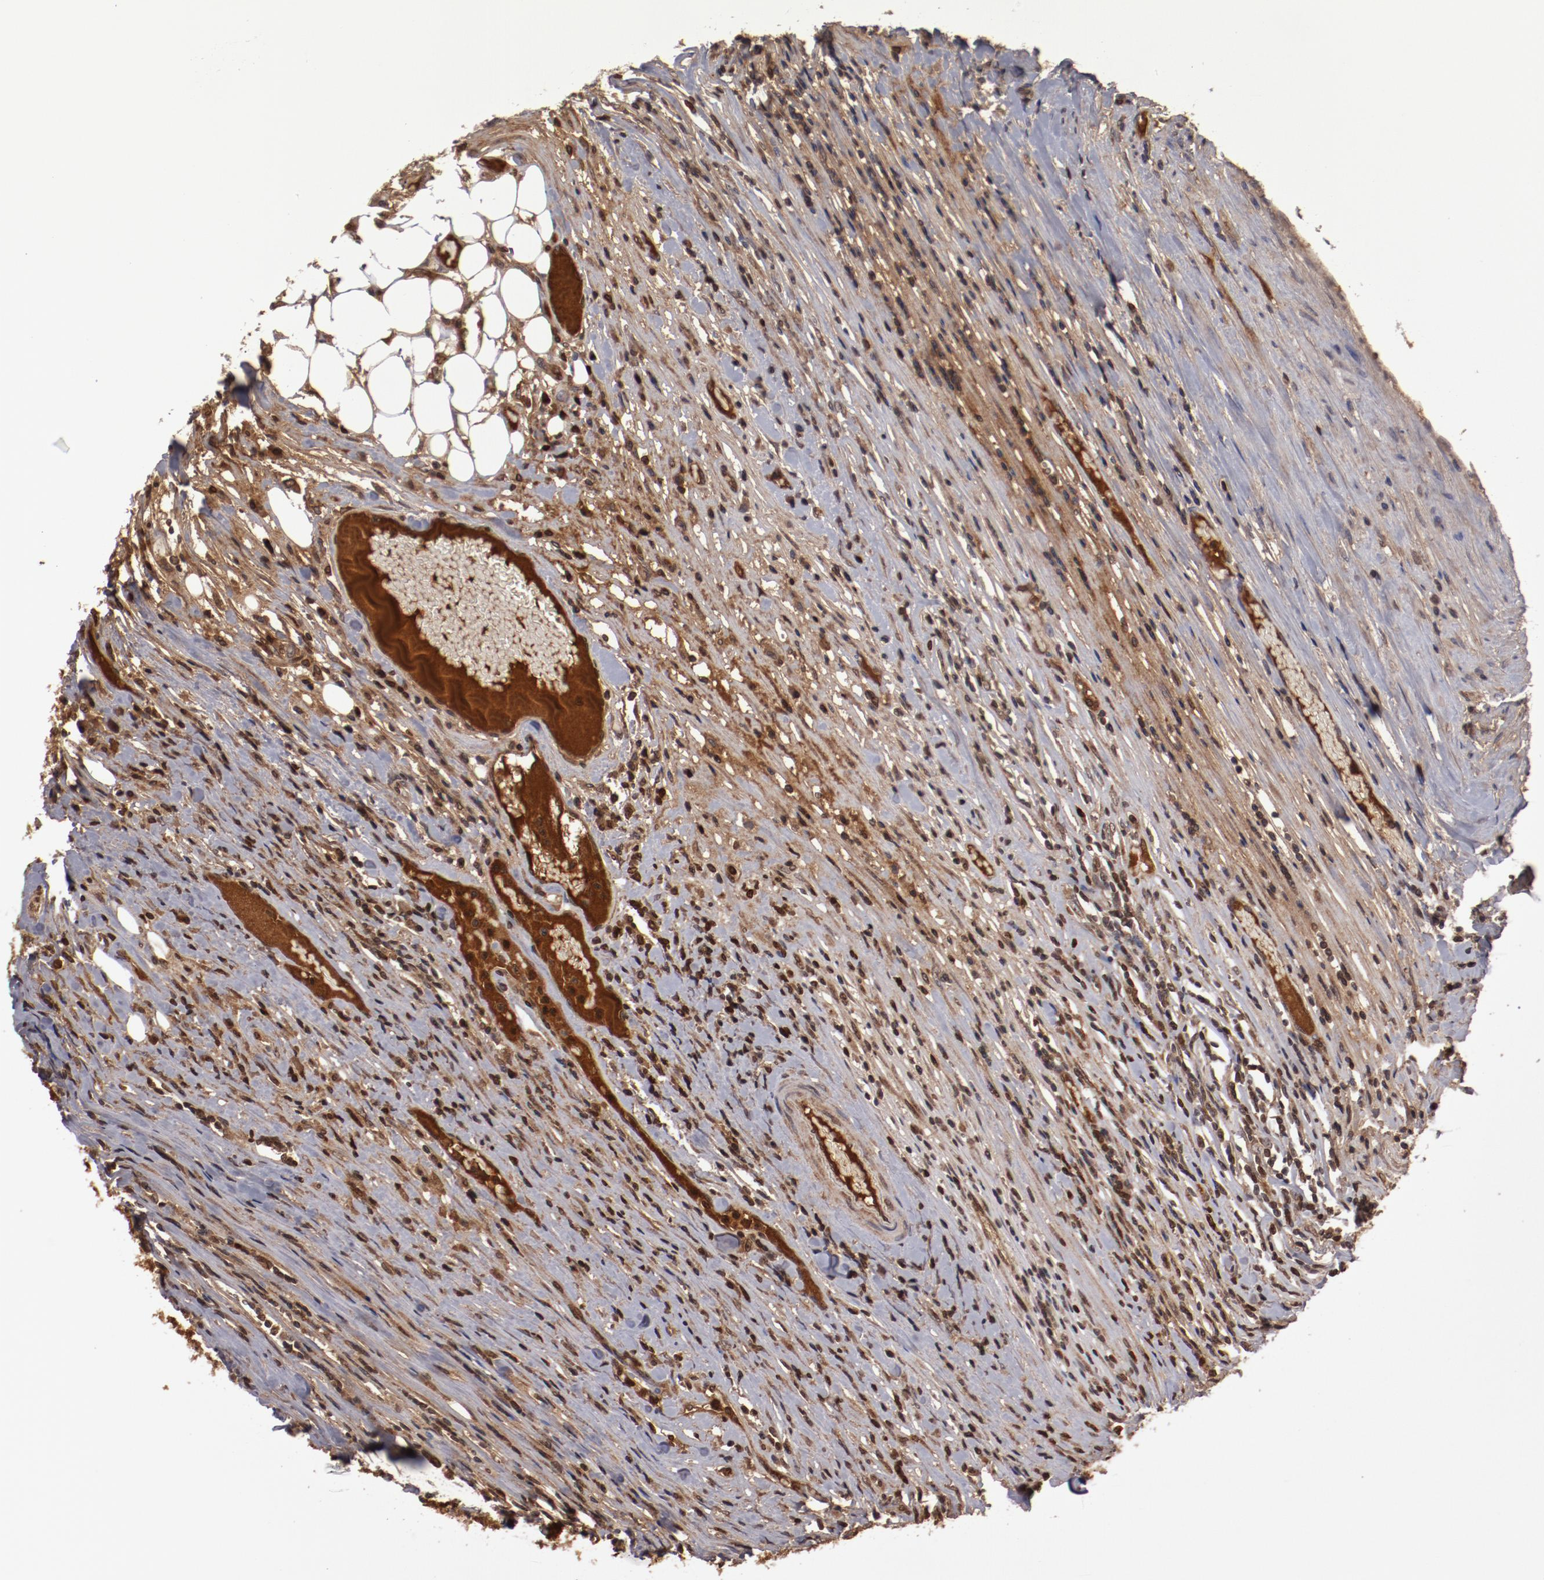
{"staining": {"intensity": "moderate", "quantity": ">75%", "location": "cytoplasmic/membranous"}, "tissue": "colorectal cancer", "cell_type": "Tumor cells", "image_type": "cancer", "snomed": [{"axis": "morphology", "description": "Adenocarcinoma, NOS"}, {"axis": "topography", "description": "Colon"}], "caption": "A photomicrograph showing moderate cytoplasmic/membranous staining in about >75% of tumor cells in colorectal cancer (adenocarcinoma), as visualized by brown immunohistochemical staining.", "gene": "SERPINA7", "patient": {"sex": "female", "age": 53}}